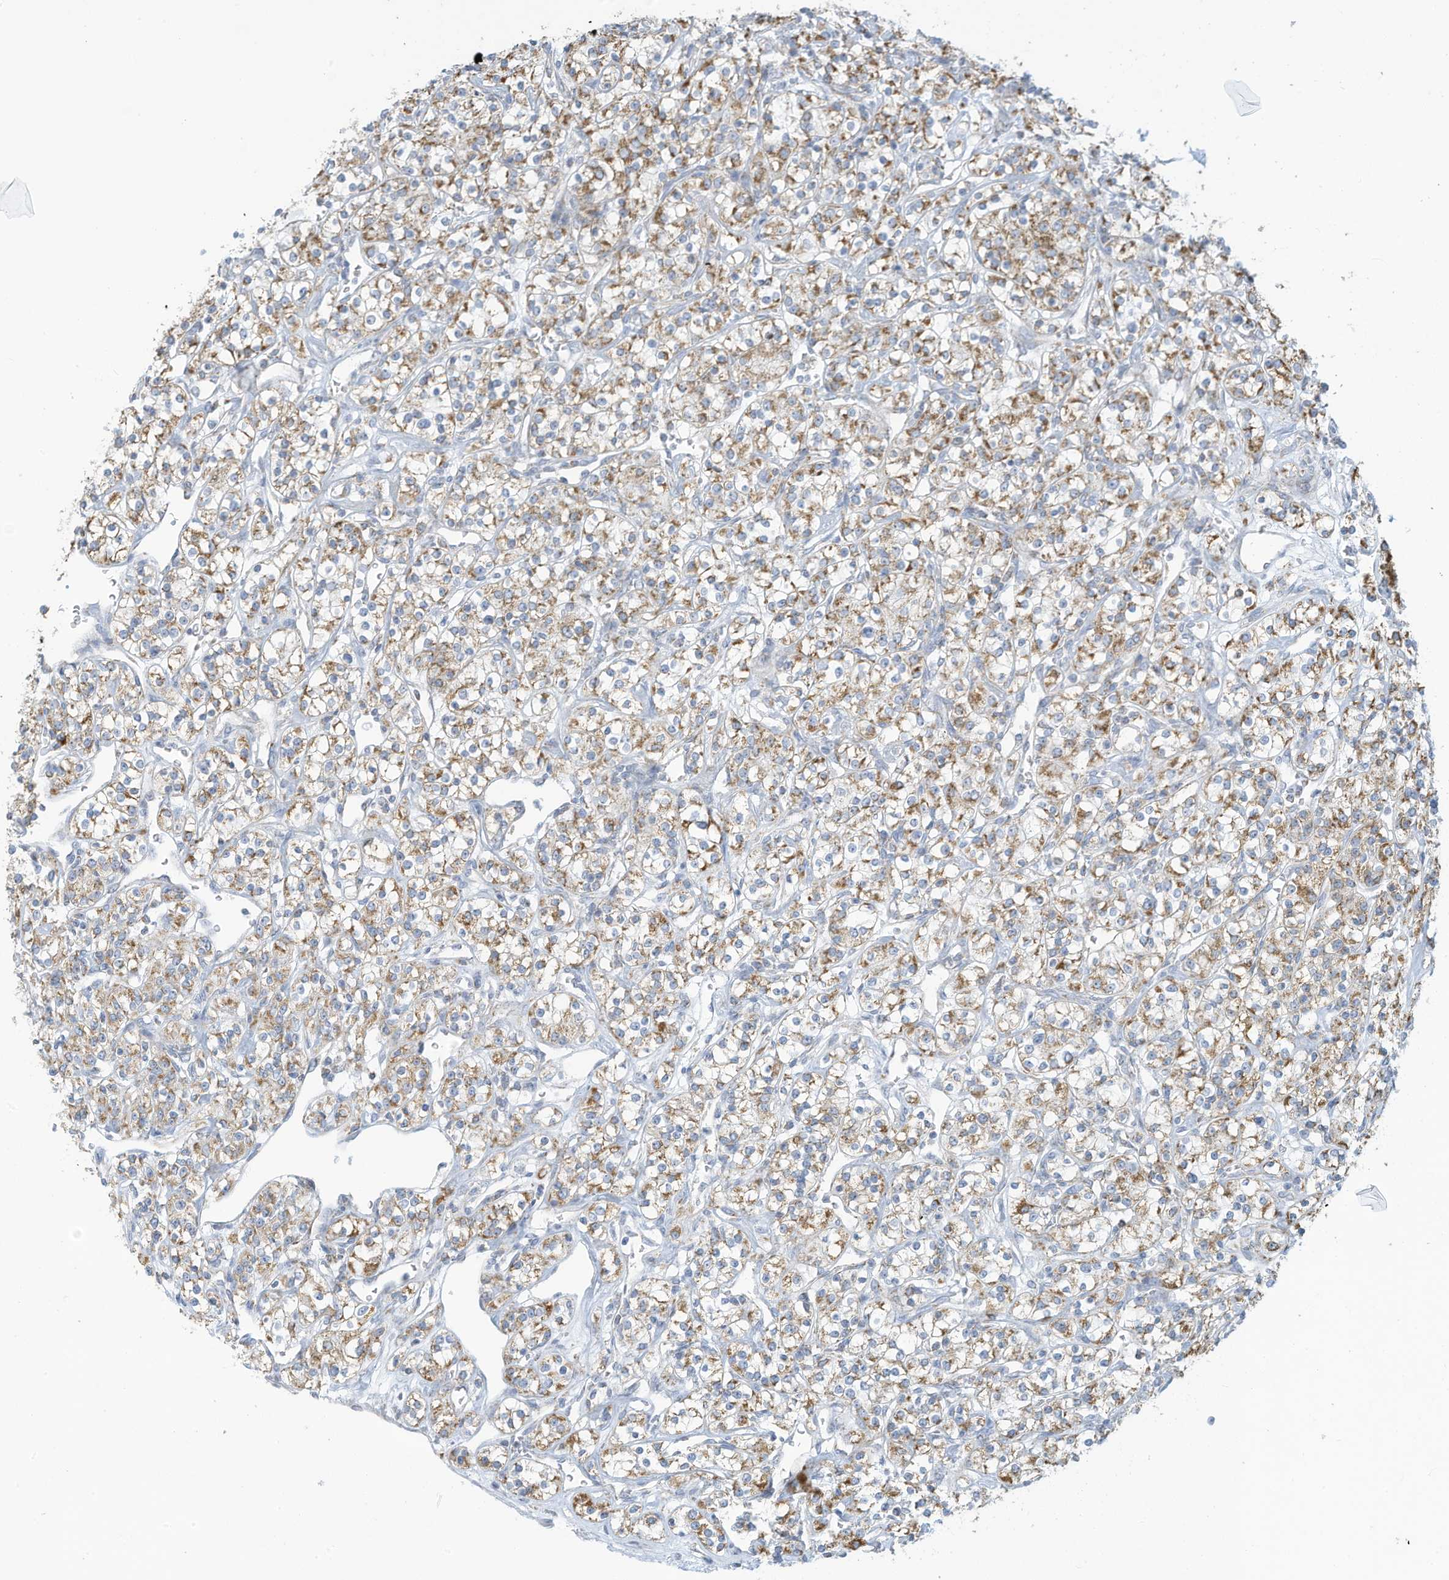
{"staining": {"intensity": "moderate", "quantity": "25%-75%", "location": "cytoplasmic/membranous"}, "tissue": "renal cancer", "cell_type": "Tumor cells", "image_type": "cancer", "snomed": [{"axis": "morphology", "description": "Adenocarcinoma, NOS"}, {"axis": "topography", "description": "Kidney"}], "caption": "Immunohistochemical staining of human renal cancer exhibits medium levels of moderate cytoplasmic/membranous protein positivity in approximately 25%-75% of tumor cells.", "gene": "NLN", "patient": {"sex": "male", "age": 77}}